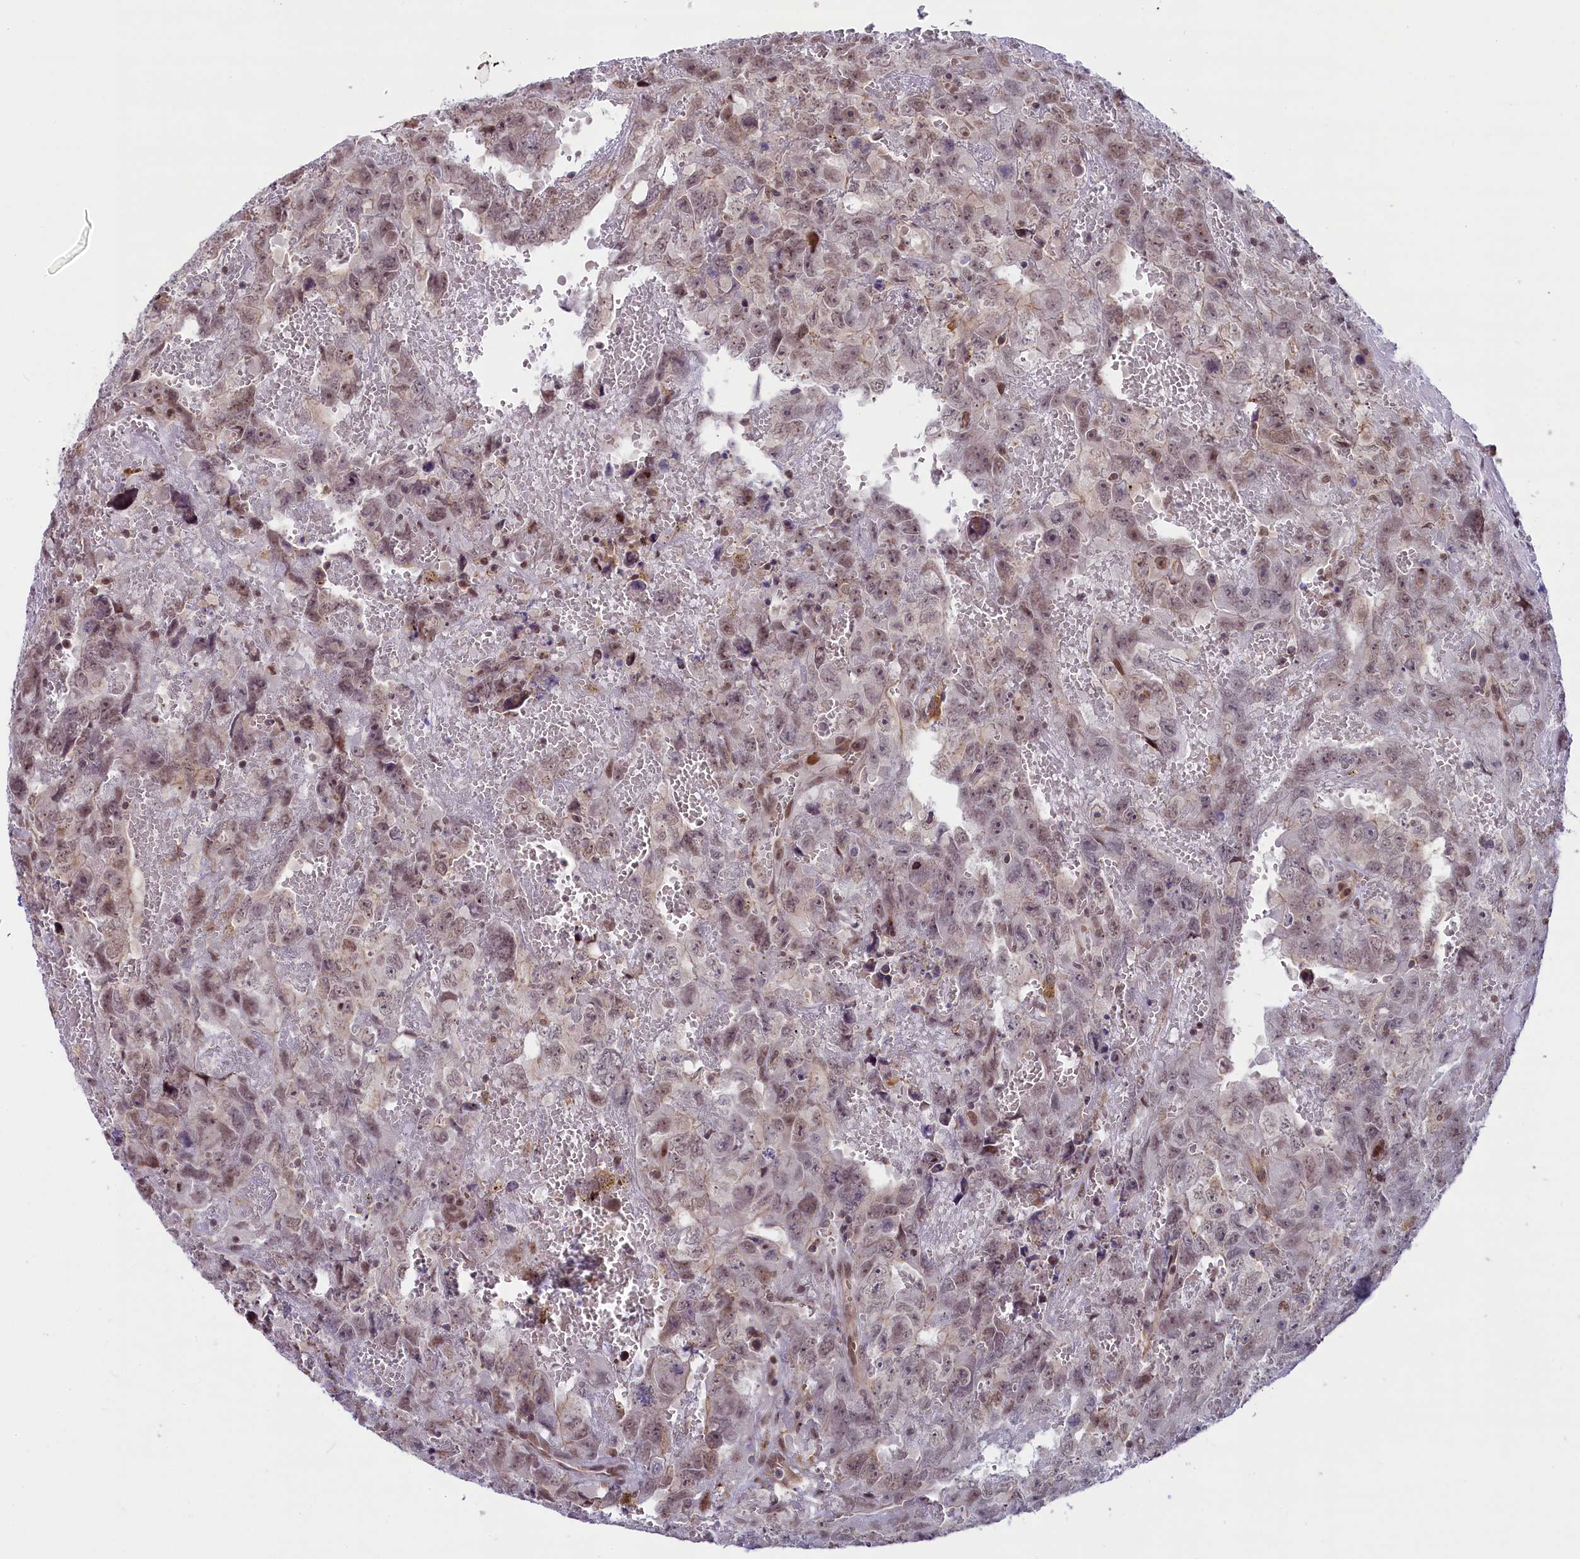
{"staining": {"intensity": "weak", "quantity": ">75%", "location": "nuclear"}, "tissue": "testis cancer", "cell_type": "Tumor cells", "image_type": "cancer", "snomed": [{"axis": "morphology", "description": "Carcinoma, Embryonal, NOS"}, {"axis": "topography", "description": "Testis"}], "caption": "Immunohistochemical staining of embryonal carcinoma (testis) reveals weak nuclear protein expression in about >75% of tumor cells.", "gene": "FCHO1", "patient": {"sex": "male", "age": 45}}